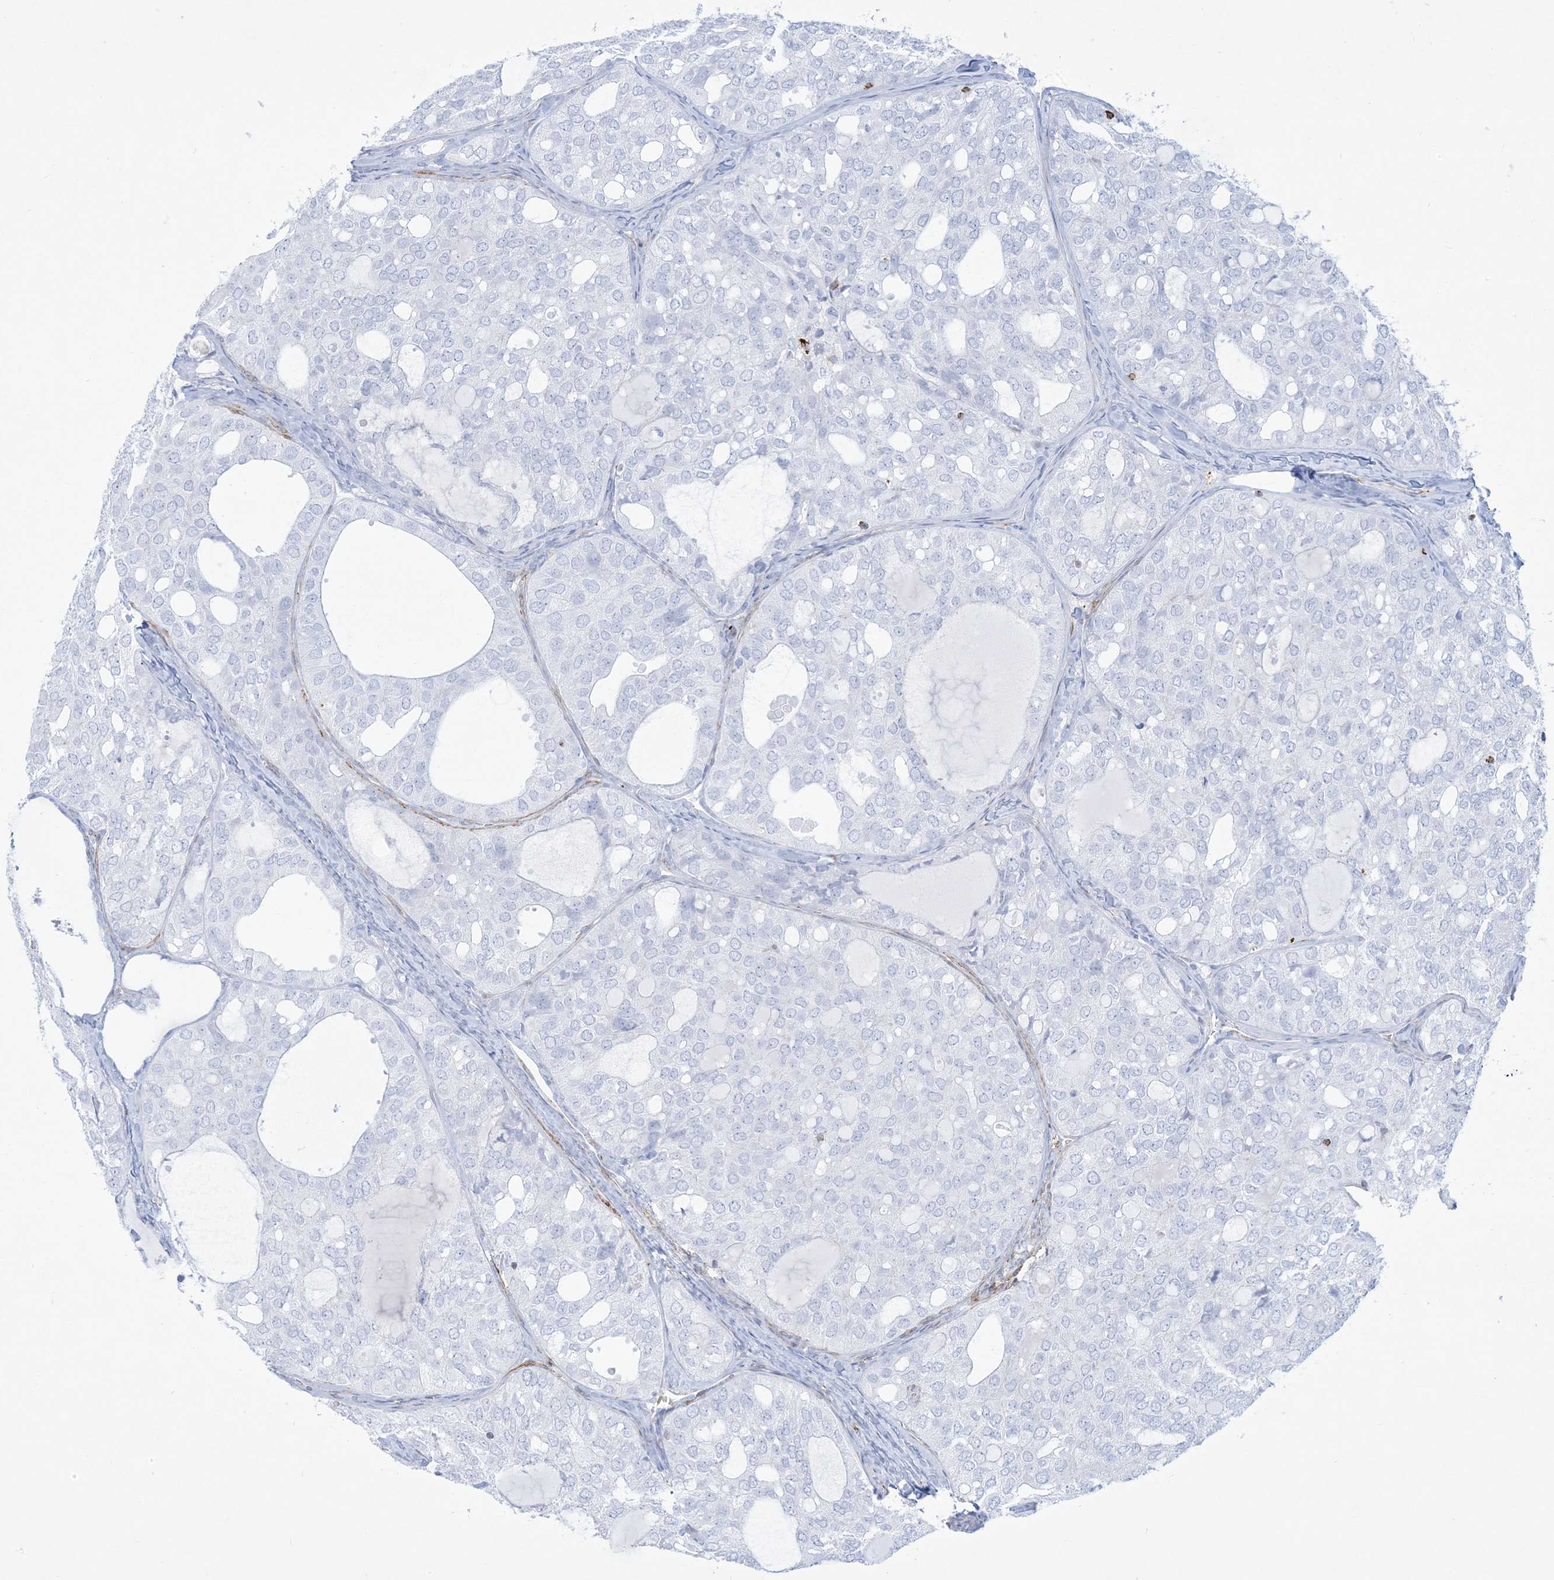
{"staining": {"intensity": "negative", "quantity": "none", "location": "none"}, "tissue": "thyroid cancer", "cell_type": "Tumor cells", "image_type": "cancer", "snomed": [{"axis": "morphology", "description": "Follicular adenoma carcinoma, NOS"}, {"axis": "topography", "description": "Thyroid gland"}], "caption": "A micrograph of human thyroid cancer is negative for staining in tumor cells.", "gene": "B3GNT7", "patient": {"sex": "male", "age": 75}}